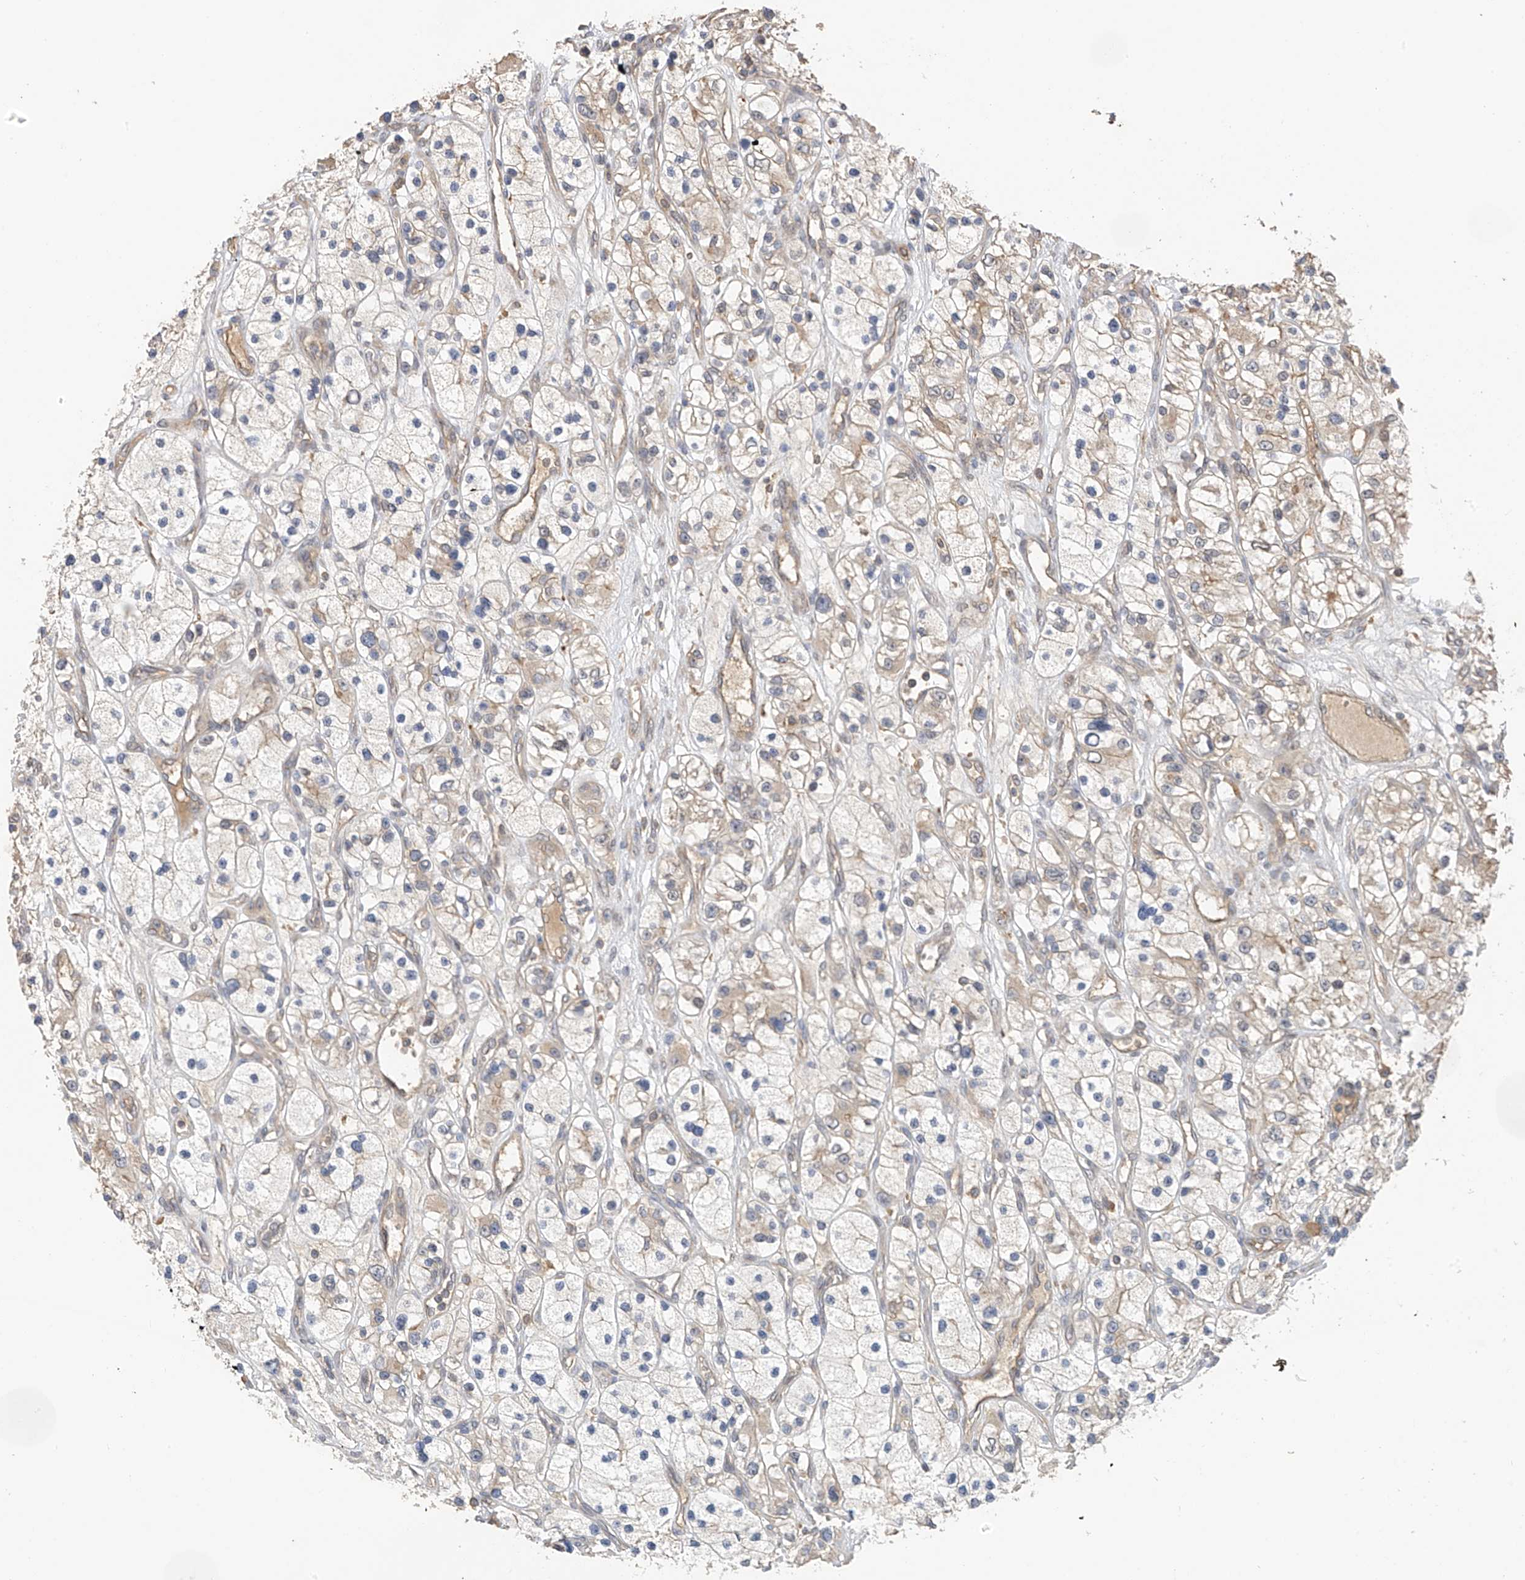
{"staining": {"intensity": "weak", "quantity": "25%-75%", "location": "cytoplasmic/membranous"}, "tissue": "renal cancer", "cell_type": "Tumor cells", "image_type": "cancer", "snomed": [{"axis": "morphology", "description": "Adenocarcinoma, NOS"}, {"axis": "topography", "description": "Kidney"}], "caption": "This is an image of immunohistochemistry staining of renal cancer (adenocarcinoma), which shows weak staining in the cytoplasmic/membranous of tumor cells.", "gene": "REC8", "patient": {"sex": "female", "age": 57}}